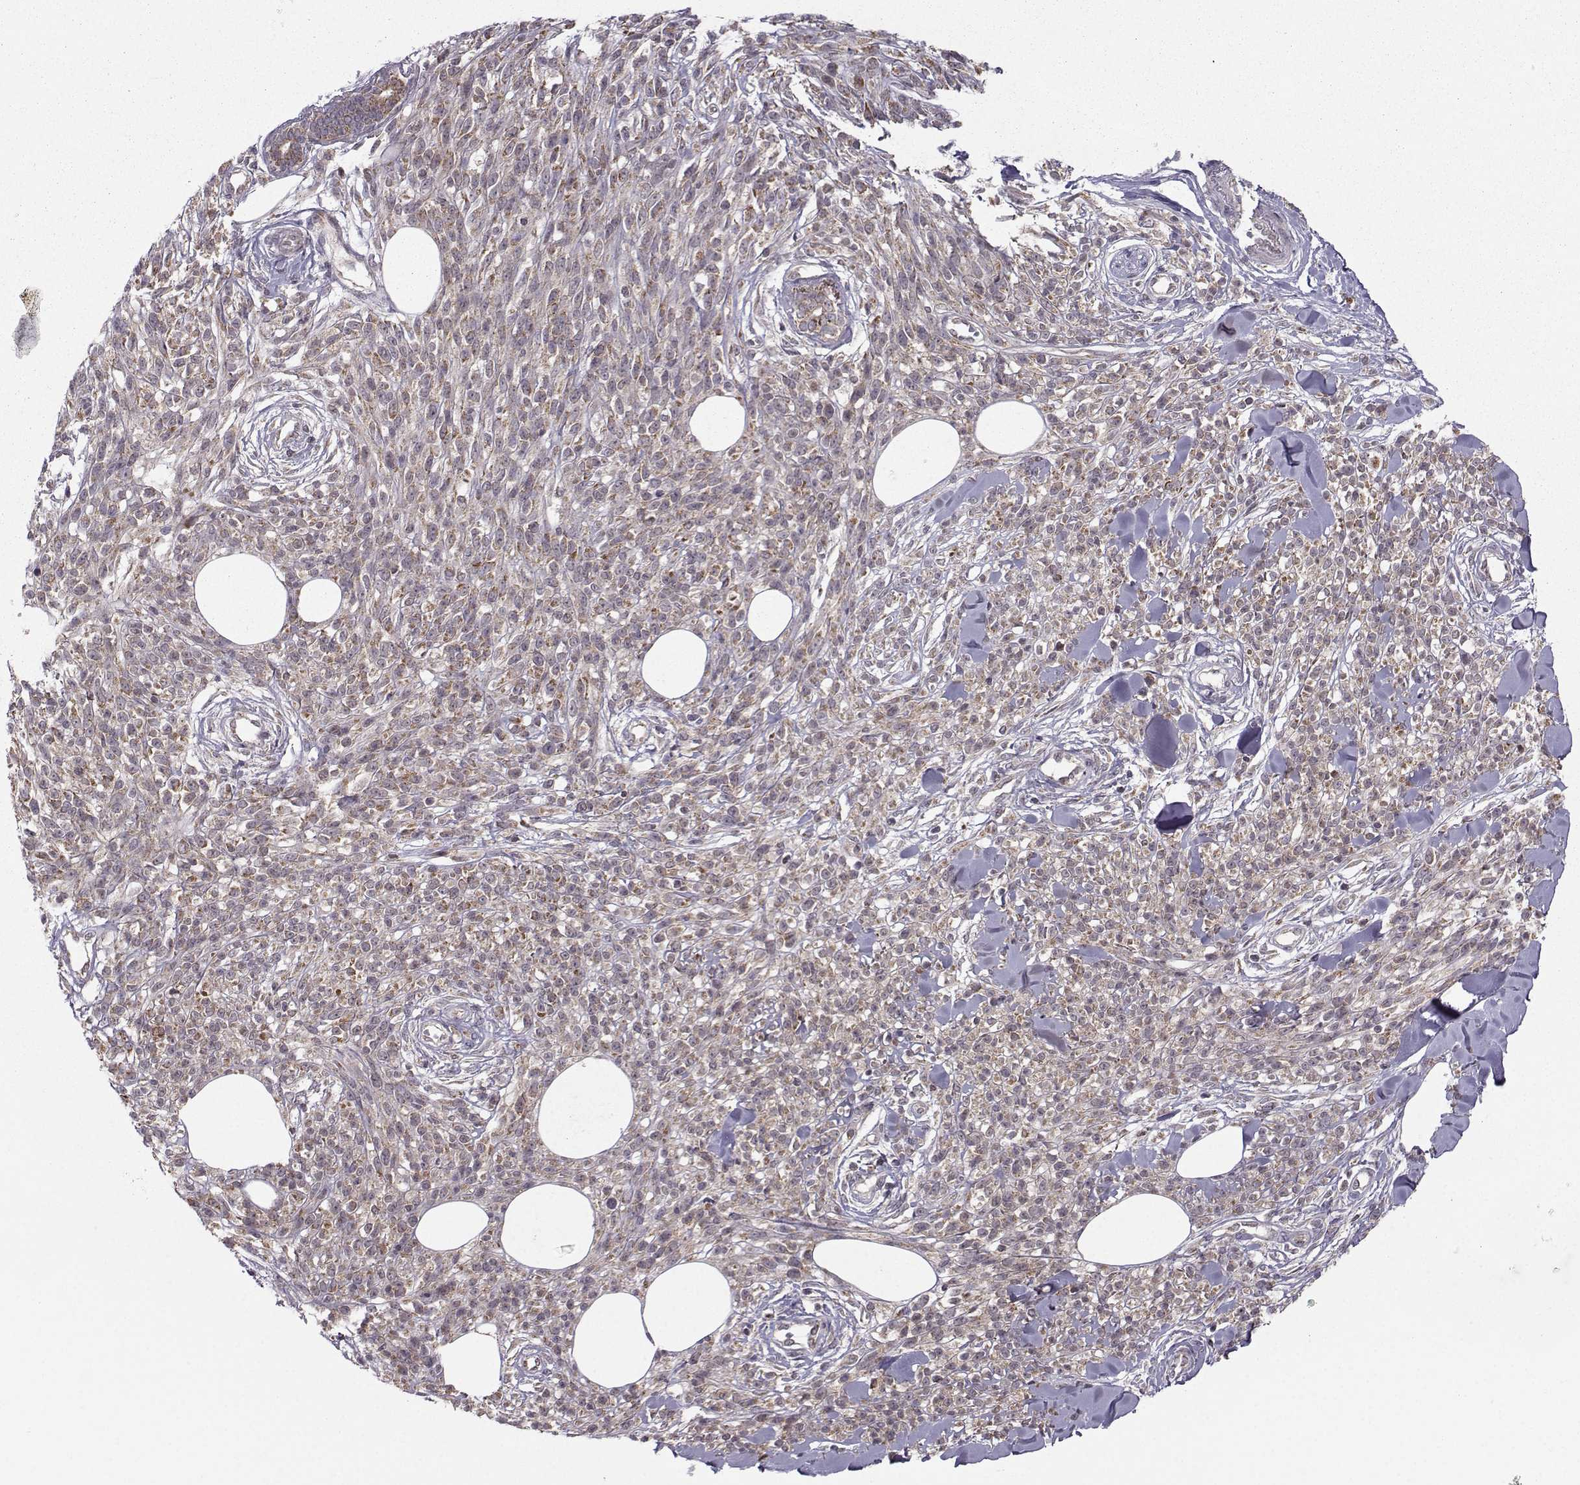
{"staining": {"intensity": "moderate", "quantity": ">75%", "location": "cytoplasmic/membranous"}, "tissue": "melanoma", "cell_type": "Tumor cells", "image_type": "cancer", "snomed": [{"axis": "morphology", "description": "Malignant melanoma, NOS"}, {"axis": "topography", "description": "Skin"}, {"axis": "topography", "description": "Skin of trunk"}], "caption": "Immunohistochemistry (IHC) (DAB) staining of melanoma exhibits moderate cytoplasmic/membranous protein positivity in approximately >75% of tumor cells. The staining was performed using DAB (3,3'-diaminobenzidine) to visualize the protein expression in brown, while the nuclei were stained in blue with hematoxylin (Magnification: 20x).", "gene": "NECAB3", "patient": {"sex": "male", "age": 74}}